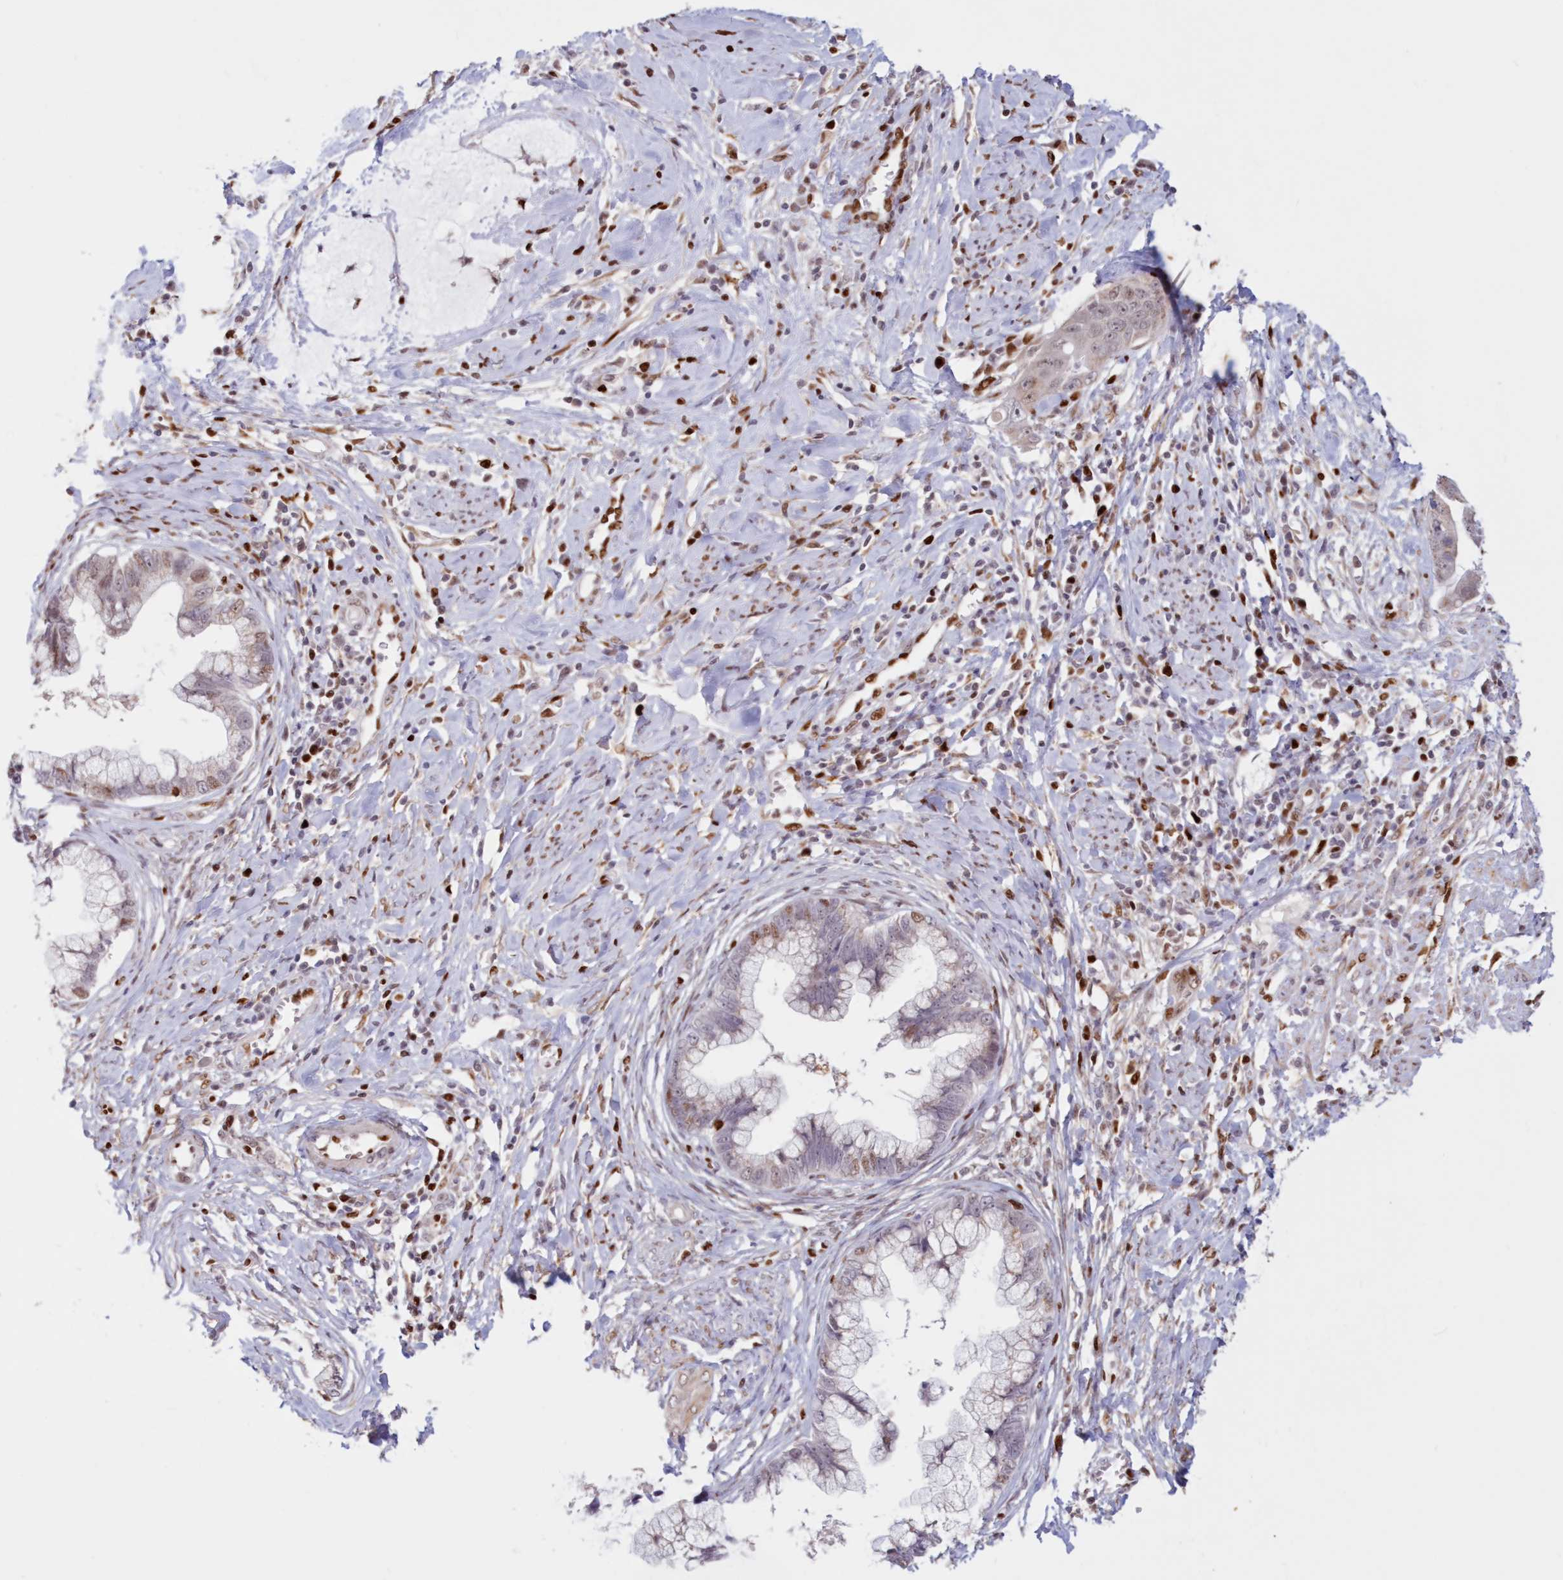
{"staining": {"intensity": "moderate", "quantity": "<25%", "location": "nuclear"}, "tissue": "cervical cancer", "cell_type": "Tumor cells", "image_type": "cancer", "snomed": [{"axis": "morphology", "description": "Adenocarcinoma, NOS"}, {"axis": "topography", "description": "Cervix"}], "caption": "IHC image of human cervical cancer (adenocarcinoma) stained for a protein (brown), which reveals low levels of moderate nuclear staining in about <25% of tumor cells.", "gene": "POLR2B", "patient": {"sex": "female", "age": 44}}